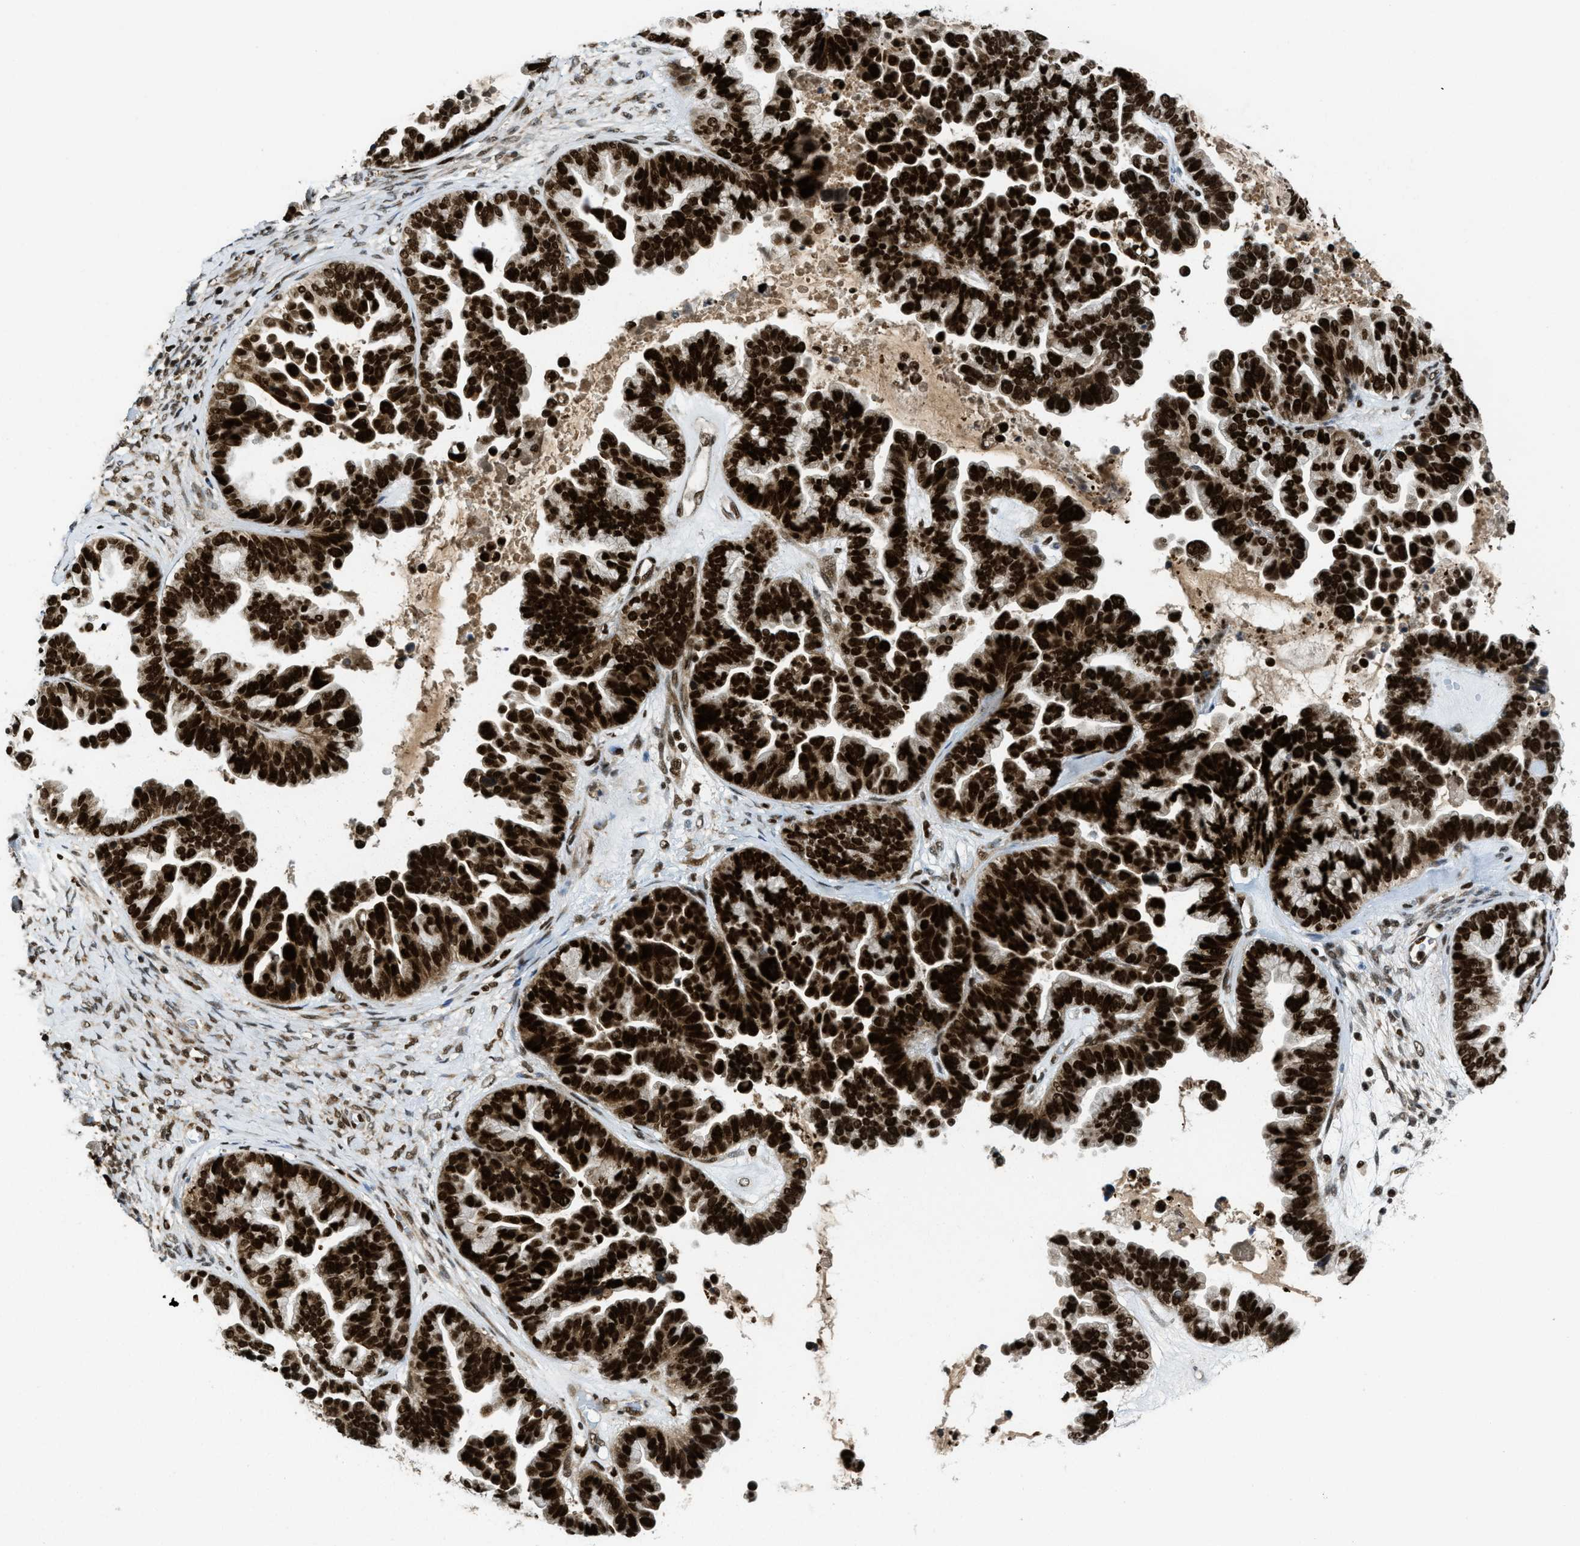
{"staining": {"intensity": "strong", "quantity": ">75%", "location": "nuclear"}, "tissue": "ovarian cancer", "cell_type": "Tumor cells", "image_type": "cancer", "snomed": [{"axis": "morphology", "description": "Cystadenocarcinoma, serous, NOS"}, {"axis": "topography", "description": "Ovary"}], "caption": "Immunohistochemical staining of serous cystadenocarcinoma (ovarian) shows high levels of strong nuclear protein staining in approximately >75% of tumor cells.", "gene": "RFX5", "patient": {"sex": "female", "age": 56}}